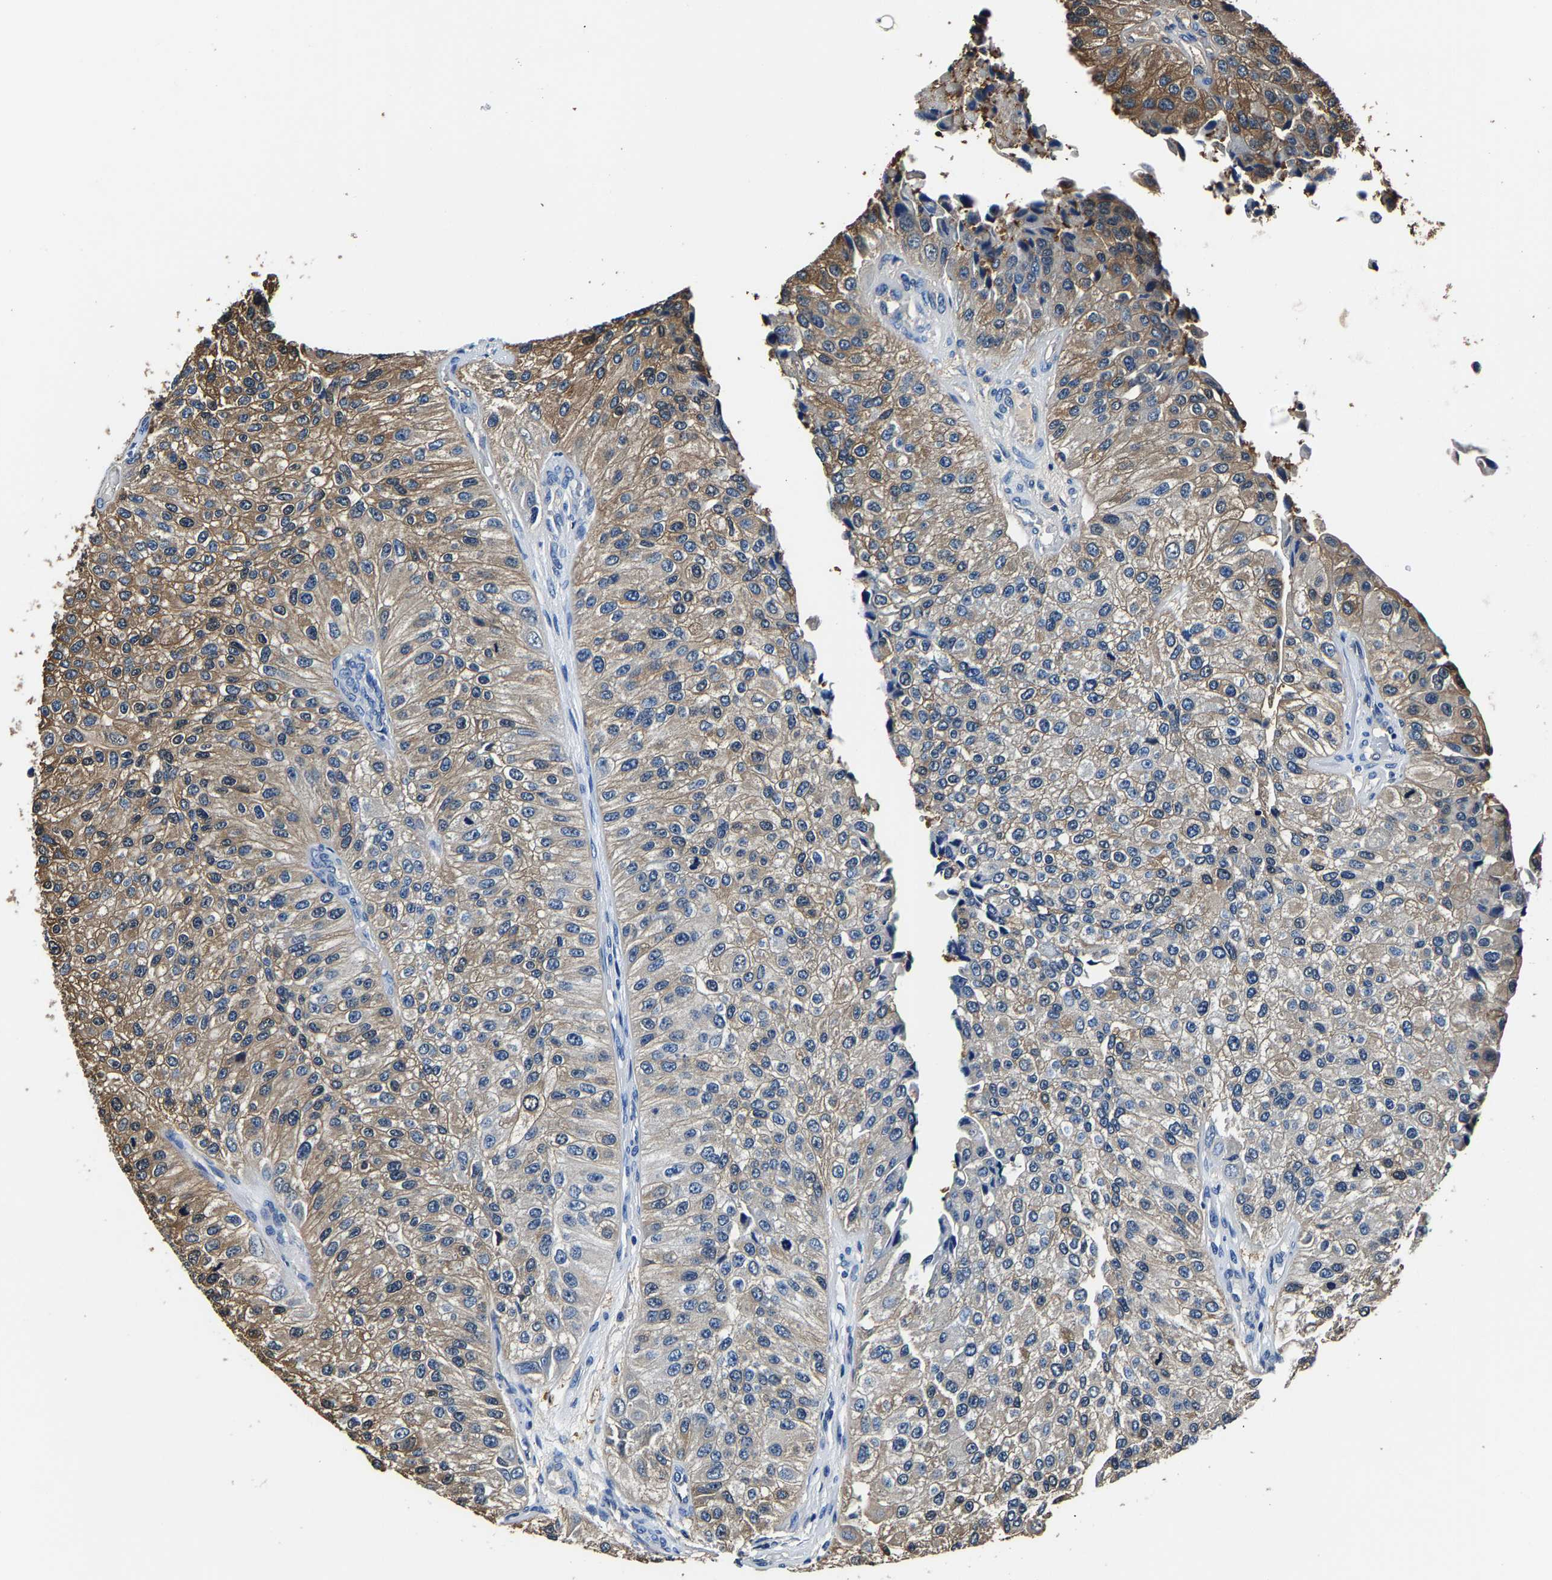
{"staining": {"intensity": "moderate", "quantity": ">75%", "location": "cytoplasmic/membranous"}, "tissue": "urothelial cancer", "cell_type": "Tumor cells", "image_type": "cancer", "snomed": [{"axis": "morphology", "description": "Urothelial carcinoma, High grade"}, {"axis": "topography", "description": "Kidney"}, {"axis": "topography", "description": "Urinary bladder"}], "caption": "Moderate cytoplasmic/membranous positivity for a protein is present in approximately >75% of tumor cells of high-grade urothelial carcinoma using immunohistochemistry.", "gene": "ALDOB", "patient": {"sex": "male", "age": 77}}